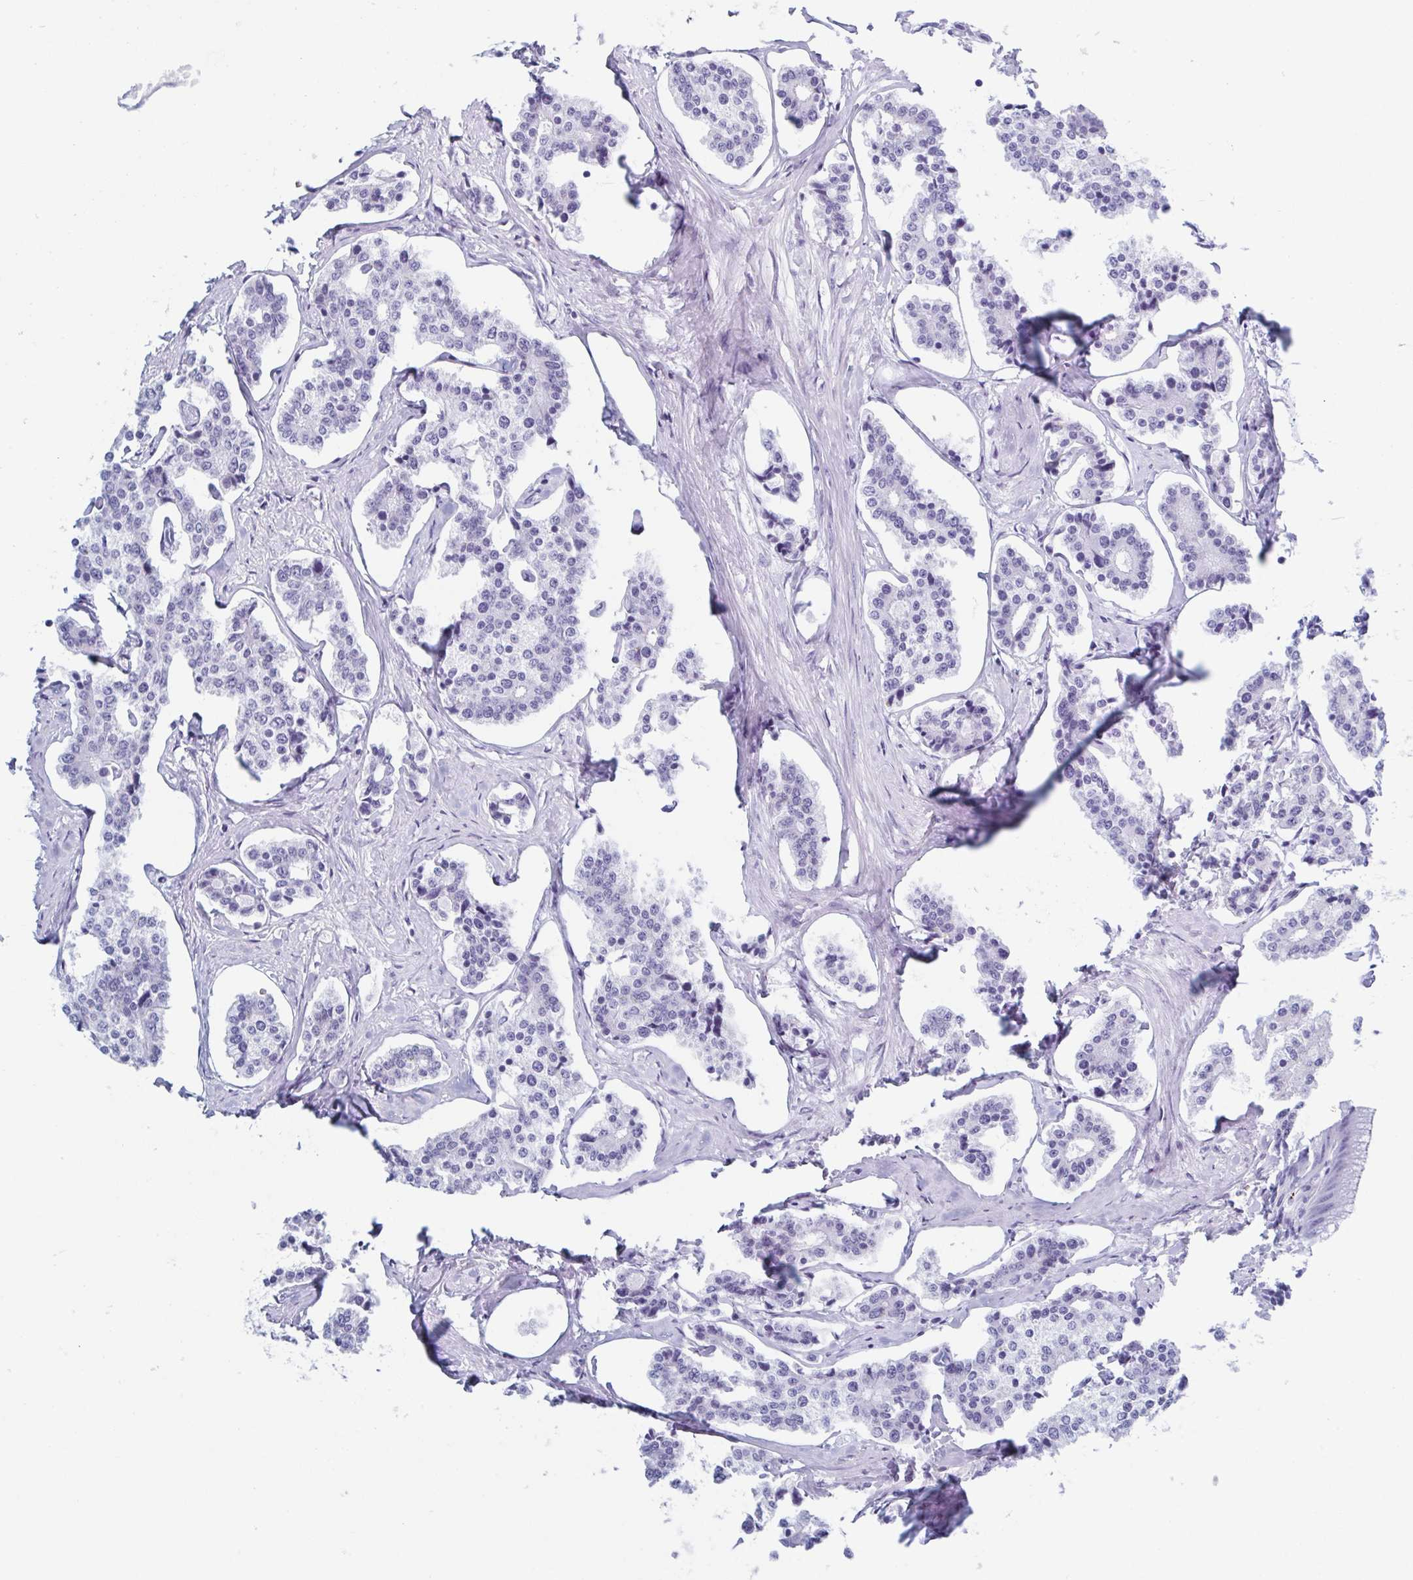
{"staining": {"intensity": "negative", "quantity": "none", "location": "none"}, "tissue": "carcinoid", "cell_type": "Tumor cells", "image_type": "cancer", "snomed": [{"axis": "morphology", "description": "Carcinoid, malignant, NOS"}, {"axis": "topography", "description": "Small intestine"}], "caption": "IHC image of neoplastic tissue: malignant carcinoid stained with DAB (3,3'-diaminobenzidine) exhibits no significant protein staining in tumor cells.", "gene": "ZFP64", "patient": {"sex": "female", "age": 65}}